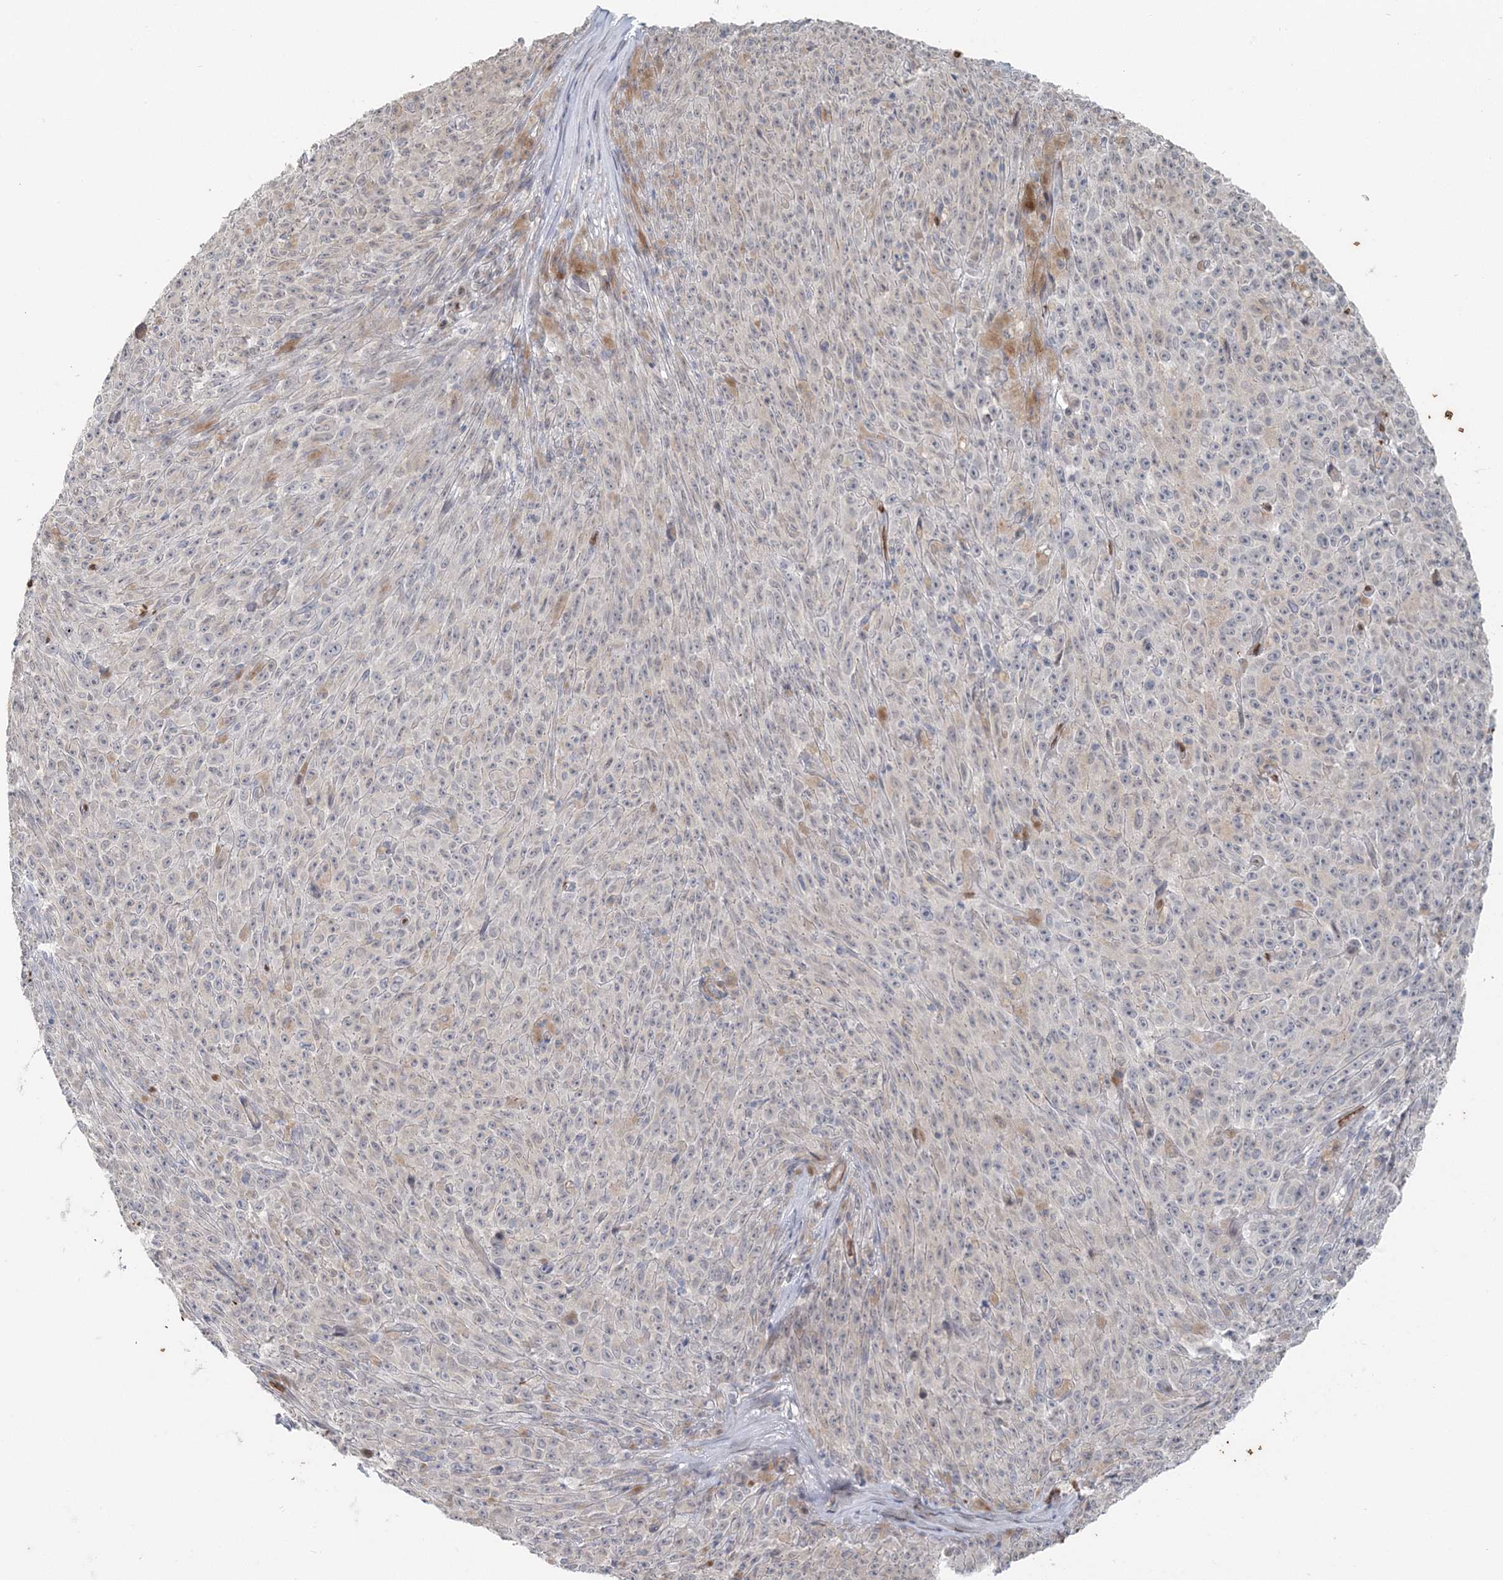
{"staining": {"intensity": "negative", "quantity": "none", "location": "none"}, "tissue": "melanoma", "cell_type": "Tumor cells", "image_type": "cancer", "snomed": [{"axis": "morphology", "description": "Malignant melanoma, NOS"}, {"axis": "topography", "description": "Skin"}], "caption": "DAB (3,3'-diaminobenzidine) immunohistochemical staining of human malignant melanoma displays no significant staining in tumor cells. The staining is performed using DAB (3,3'-diaminobenzidine) brown chromogen with nuclei counter-stained in using hematoxylin.", "gene": "SERINC1", "patient": {"sex": "female", "age": 82}}